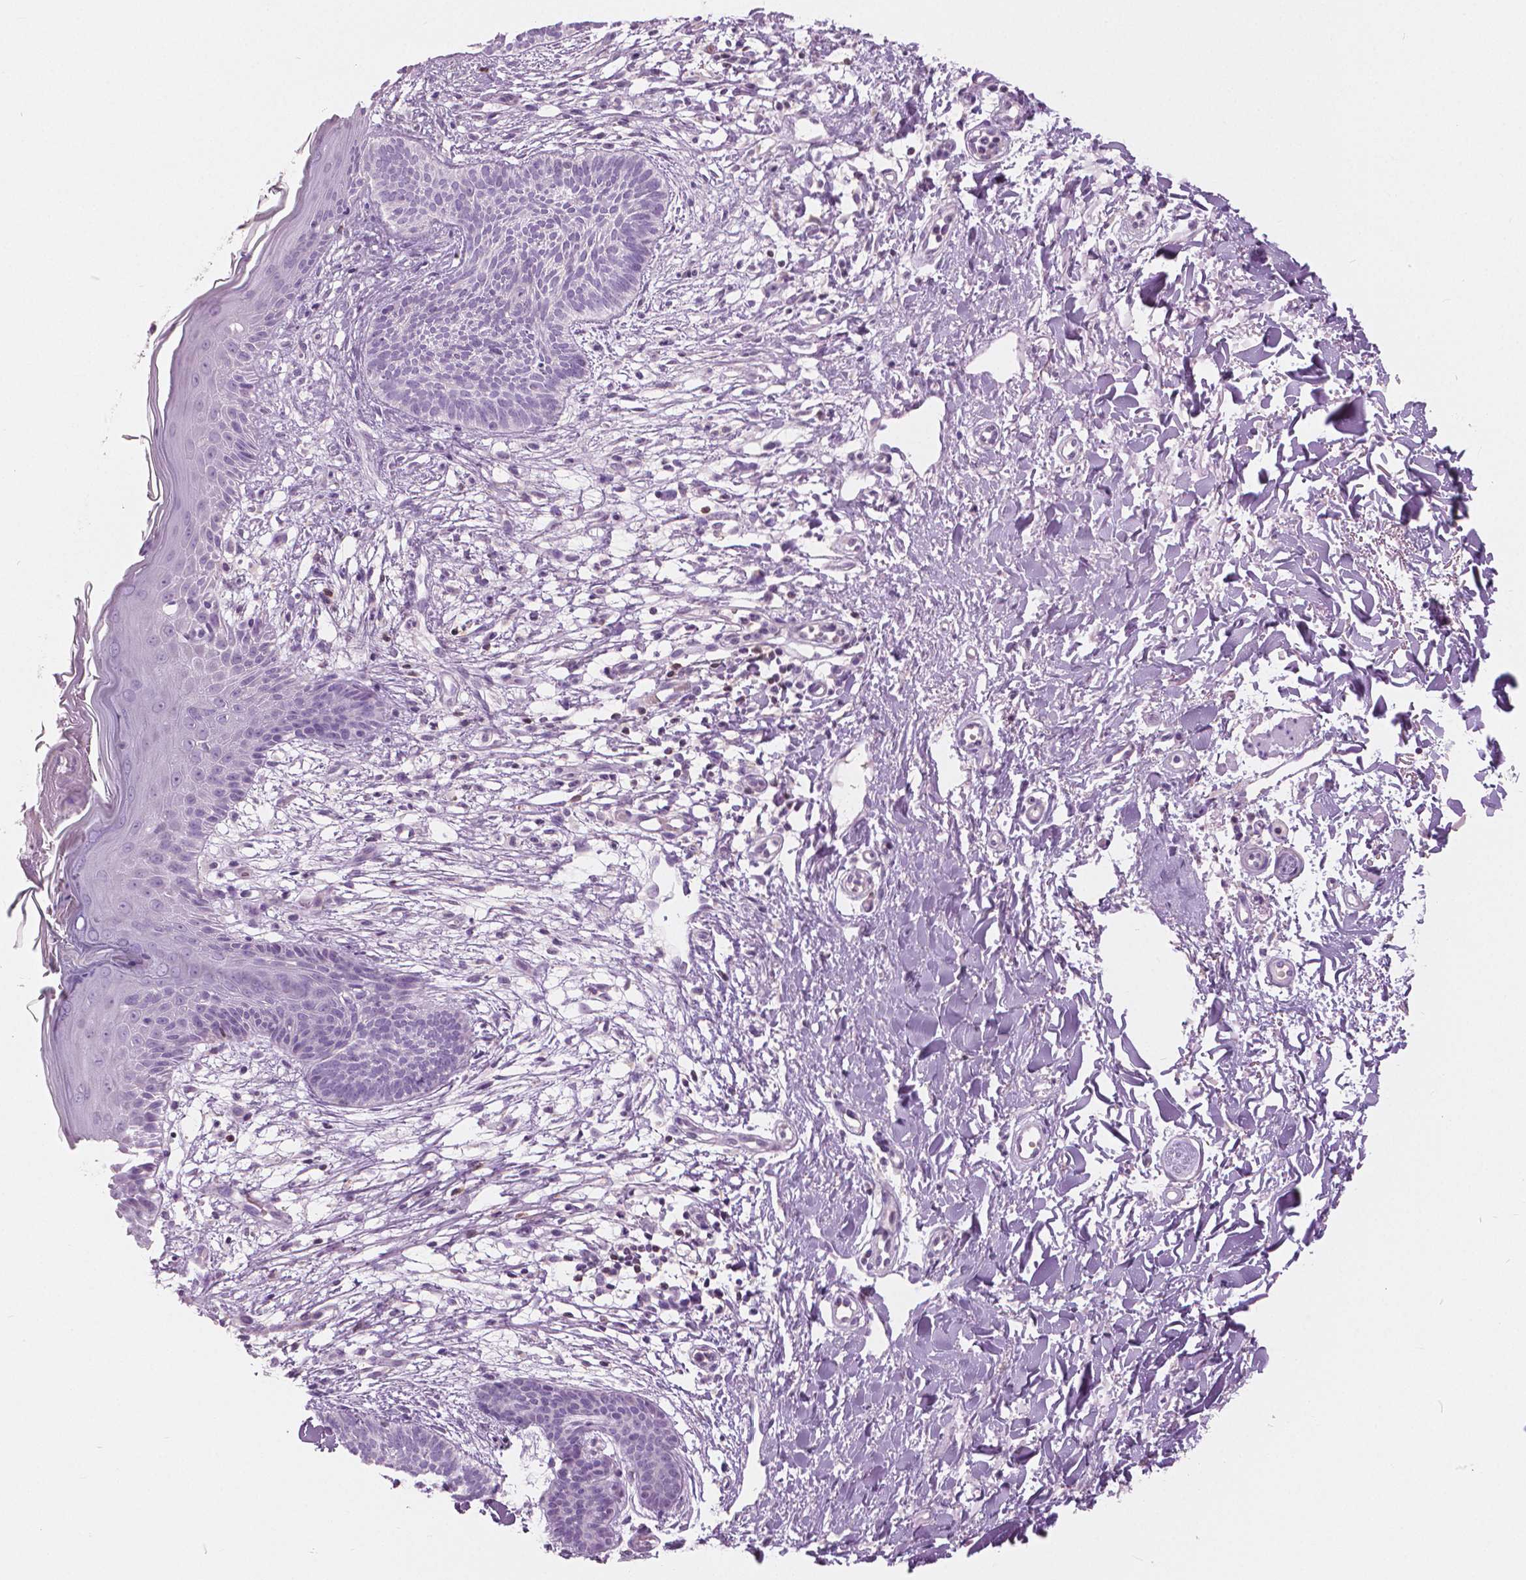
{"staining": {"intensity": "negative", "quantity": "none", "location": "none"}, "tissue": "skin cancer", "cell_type": "Tumor cells", "image_type": "cancer", "snomed": [{"axis": "morphology", "description": "Basal cell carcinoma"}, {"axis": "topography", "description": "Skin"}], "caption": "The immunohistochemistry histopathology image has no significant positivity in tumor cells of skin basal cell carcinoma tissue. Nuclei are stained in blue.", "gene": "GALM", "patient": {"sex": "female", "age": 84}}